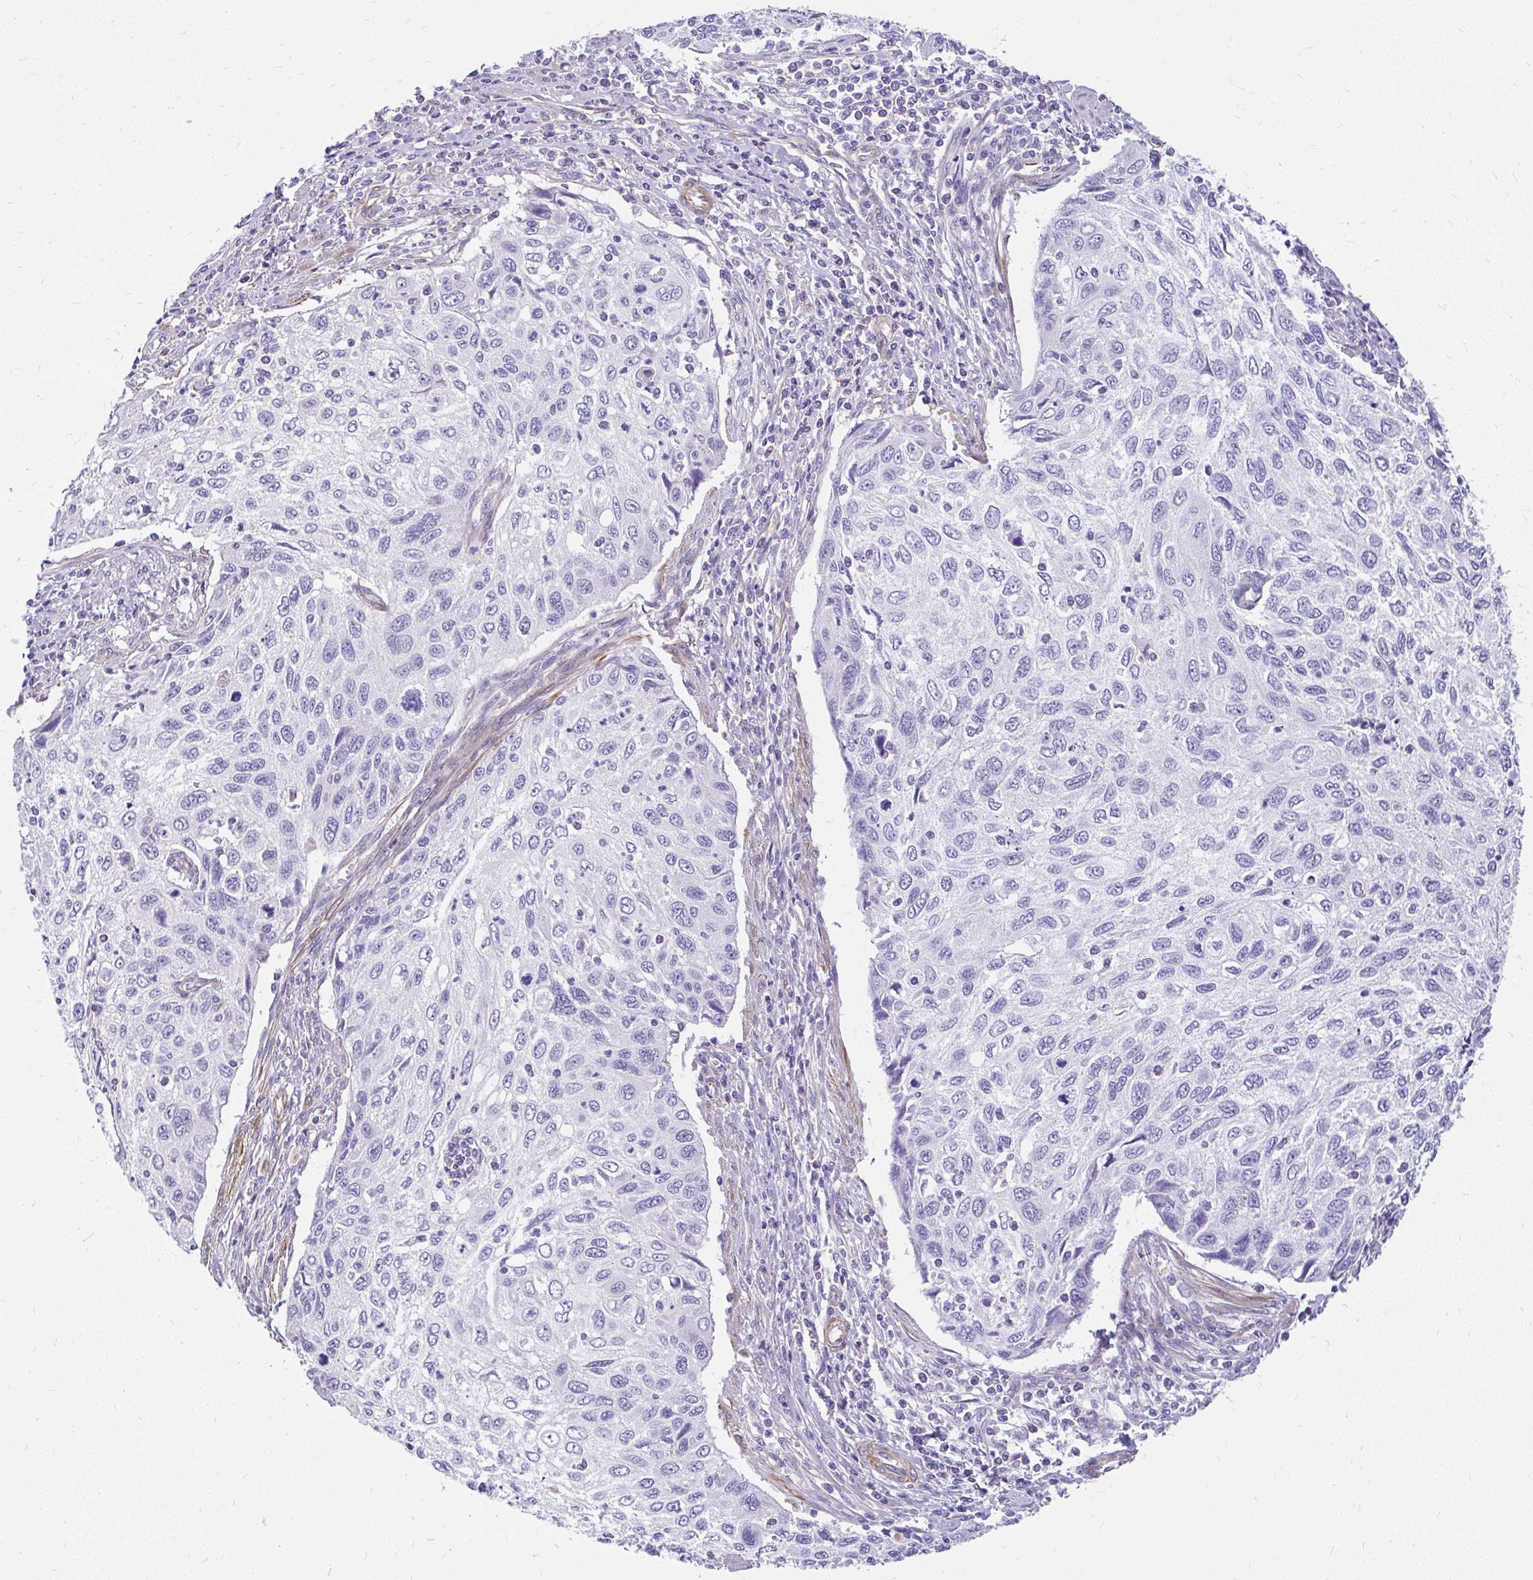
{"staining": {"intensity": "negative", "quantity": "none", "location": "none"}, "tissue": "cervical cancer", "cell_type": "Tumor cells", "image_type": "cancer", "snomed": [{"axis": "morphology", "description": "Squamous cell carcinoma, NOS"}, {"axis": "topography", "description": "Cervix"}], "caption": "Protein analysis of squamous cell carcinoma (cervical) displays no significant positivity in tumor cells. Brightfield microscopy of IHC stained with DAB (brown) and hematoxylin (blue), captured at high magnification.", "gene": "FAM83C", "patient": {"sex": "female", "age": 70}}